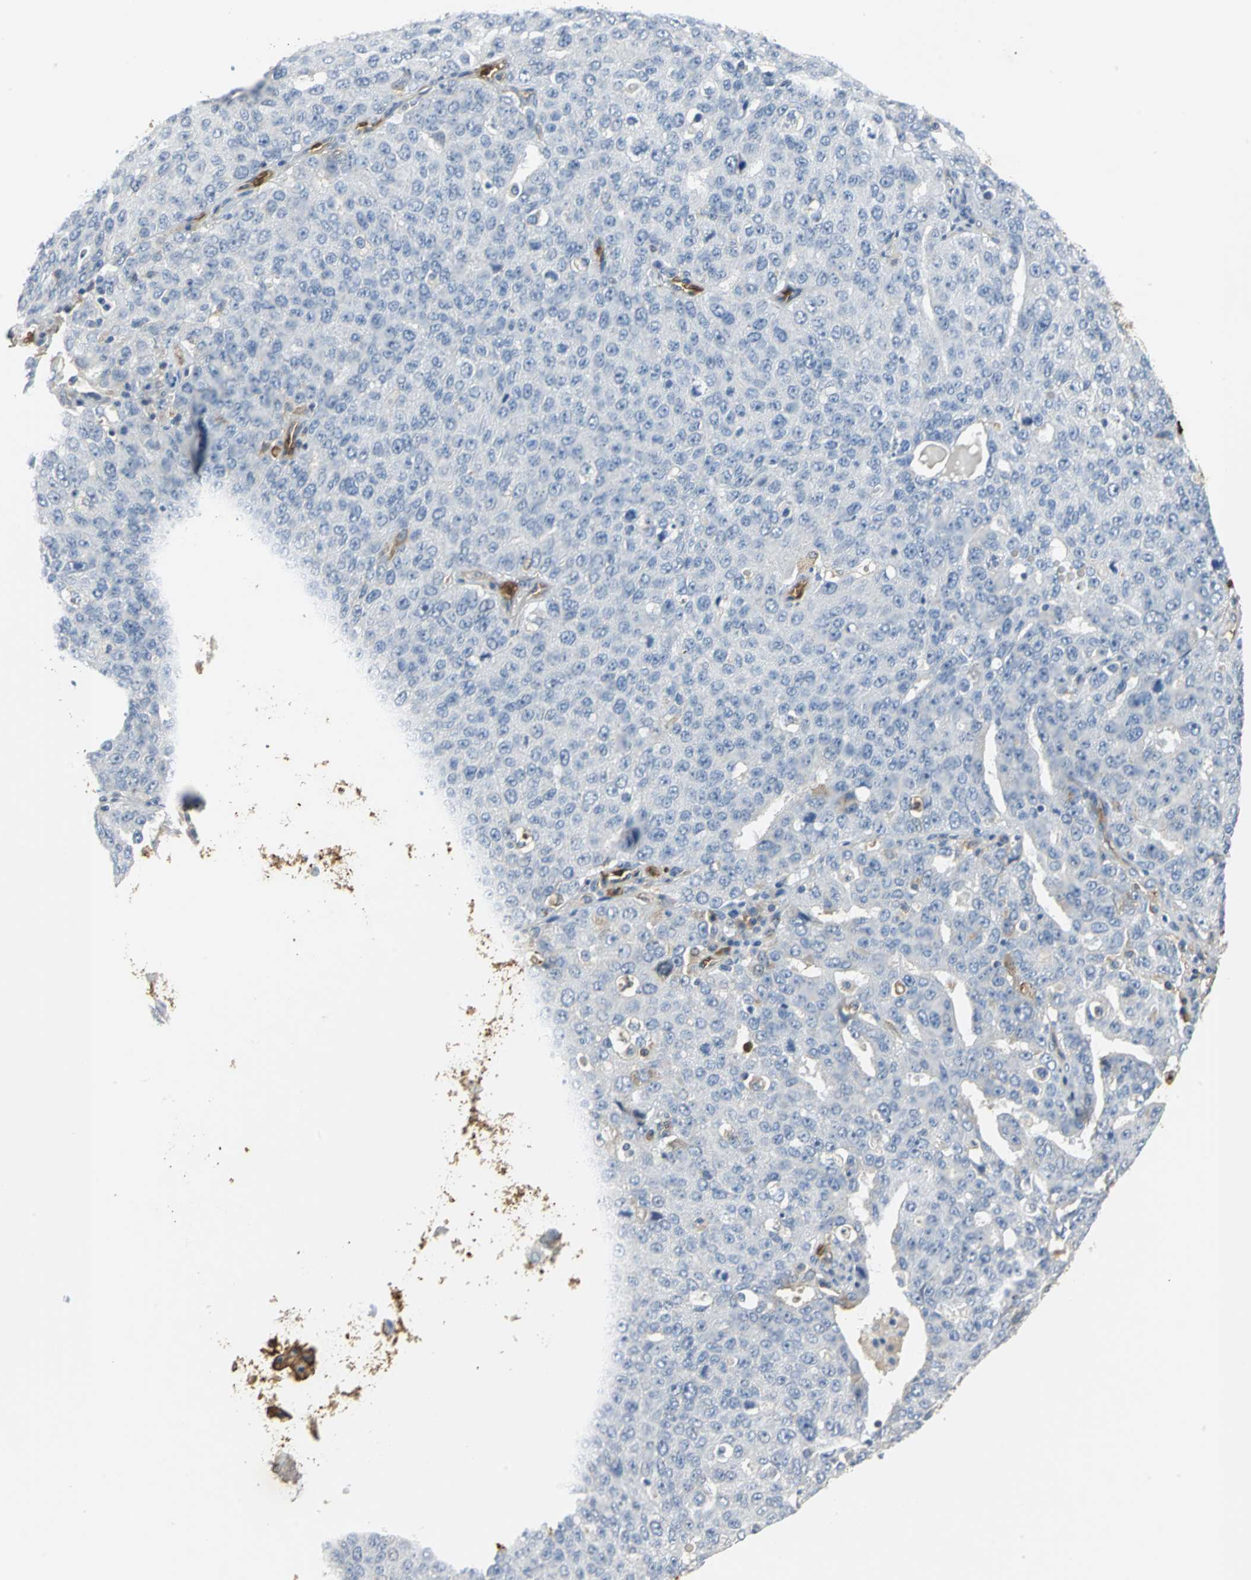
{"staining": {"intensity": "negative", "quantity": "none", "location": "none"}, "tissue": "ovarian cancer", "cell_type": "Tumor cells", "image_type": "cancer", "snomed": [{"axis": "morphology", "description": "Carcinoma, endometroid"}, {"axis": "topography", "description": "Ovary"}], "caption": "A photomicrograph of human endometroid carcinoma (ovarian) is negative for staining in tumor cells.", "gene": "TREM1", "patient": {"sex": "female", "age": 62}}